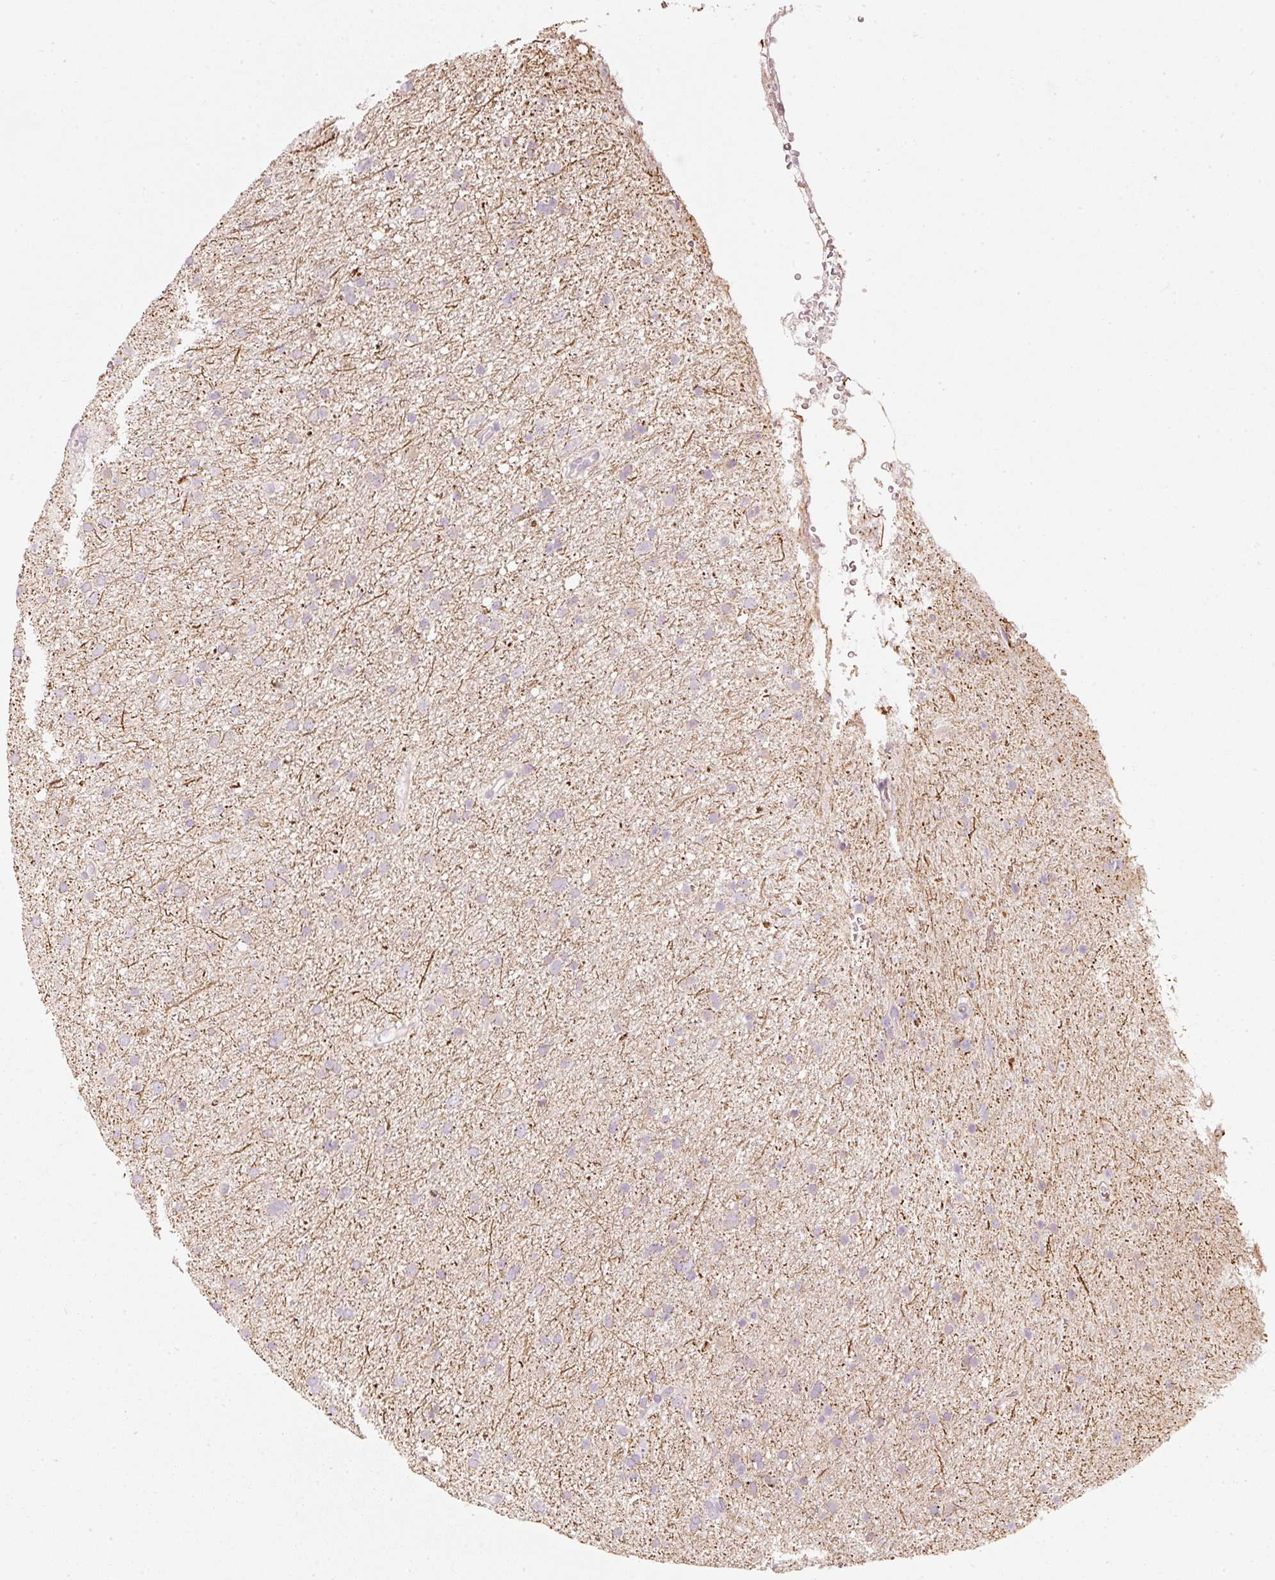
{"staining": {"intensity": "negative", "quantity": "none", "location": "none"}, "tissue": "glioma", "cell_type": "Tumor cells", "image_type": "cancer", "snomed": [{"axis": "morphology", "description": "Glioma, malignant, Low grade"}, {"axis": "topography", "description": "Cerebral cortex"}], "caption": "Immunohistochemistry (IHC) micrograph of neoplastic tissue: human malignant glioma (low-grade) stained with DAB (3,3'-diaminobenzidine) shows no significant protein staining in tumor cells.", "gene": "SLC20A1", "patient": {"sex": "female", "age": 39}}